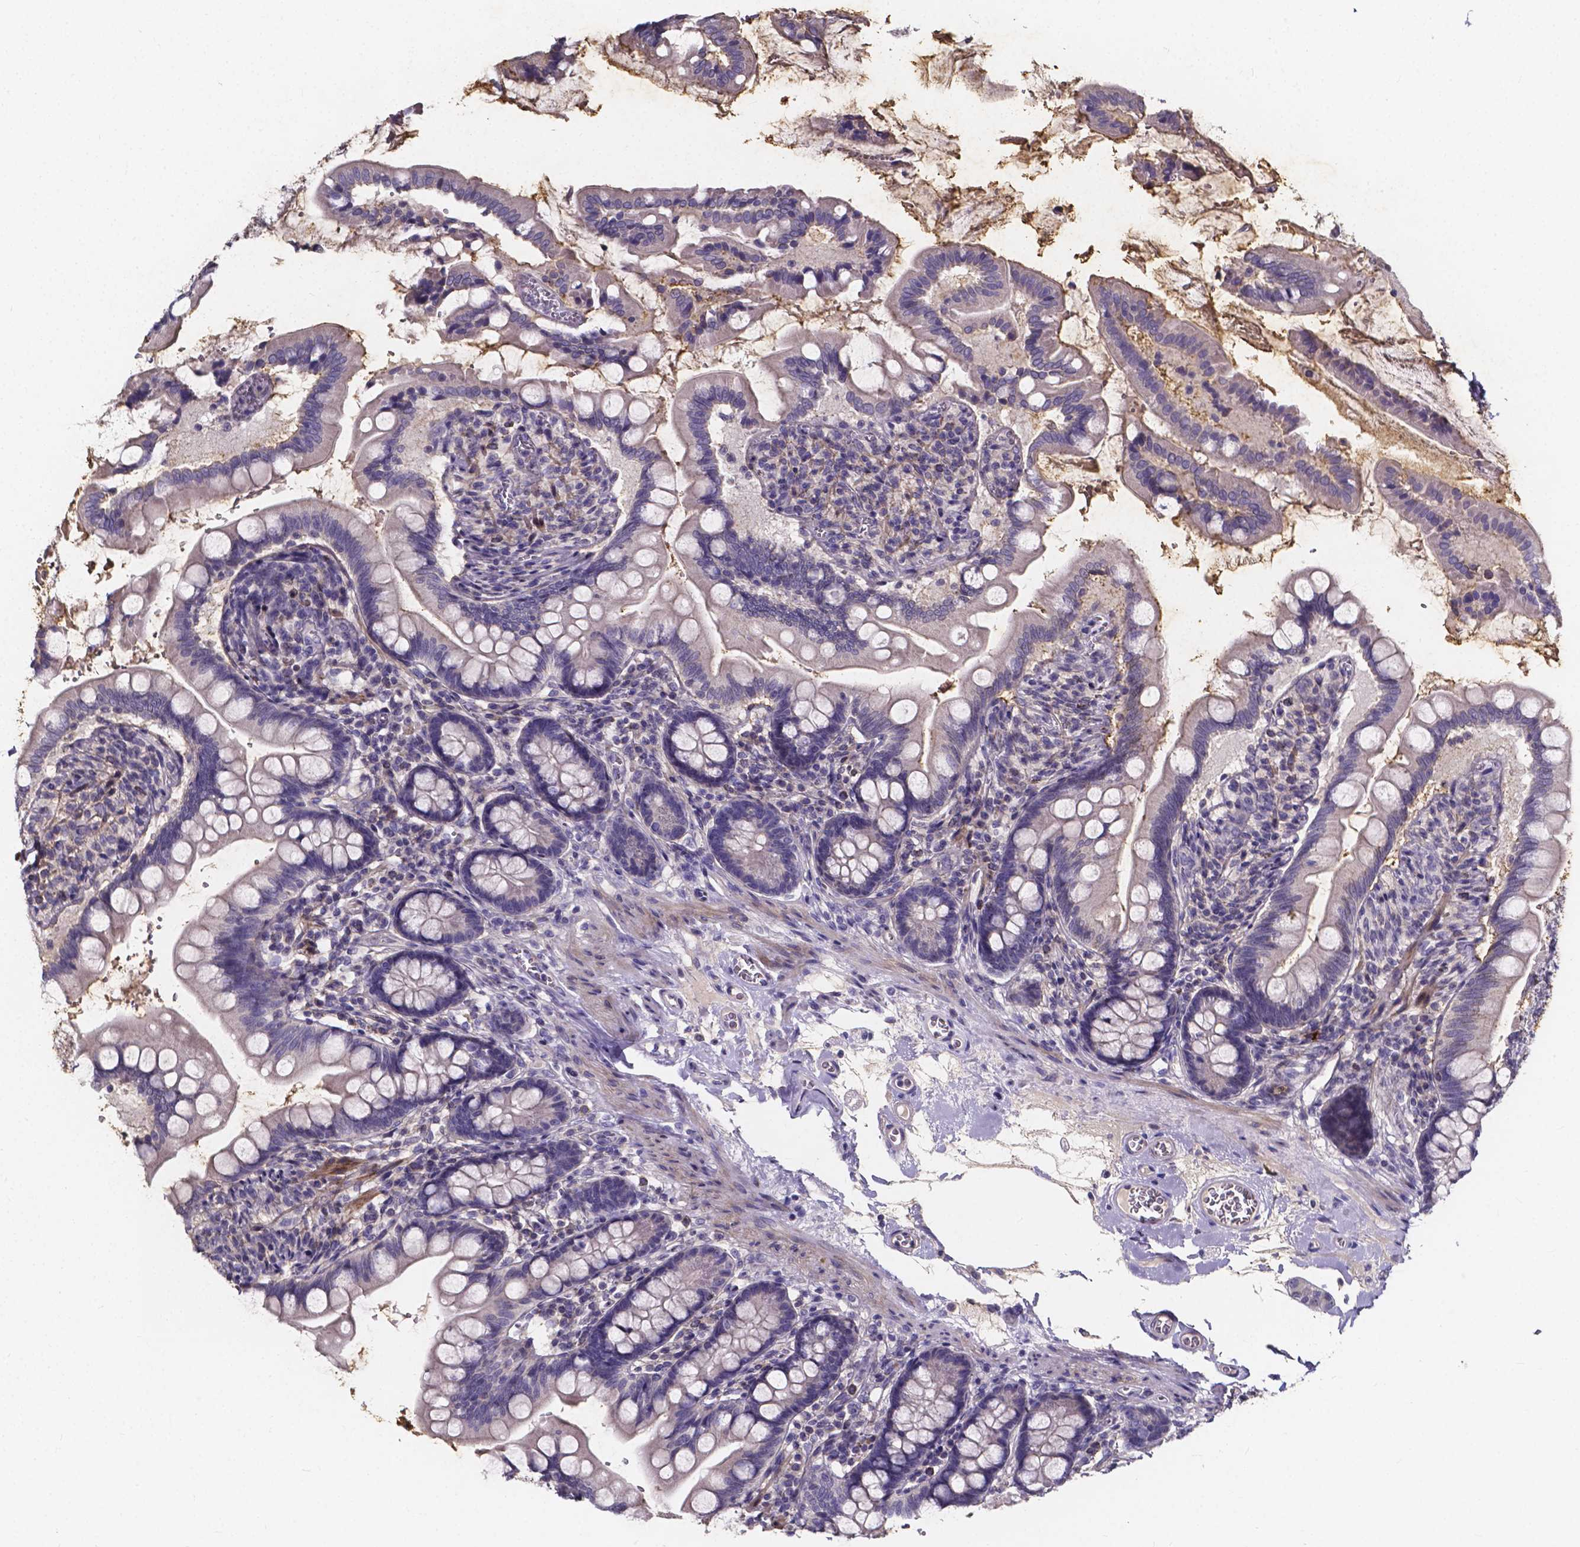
{"staining": {"intensity": "weak", "quantity": "<25%", "location": "cytoplasmic/membranous"}, "tissue": "small intestine", "cell_type": "Glandular cells", "image_type": "normal", "snomed": [{"axis": "morphology", "description": "Normal tissue, NOS"}, {"axis": "topography", "description": "Small intestine"}], "caption": "Small intestine stained for a protein using IHC demonstrates no expression glandular cells.", "gene": "SPOCD1", "patient": {"sex": "female", "age": 56}}